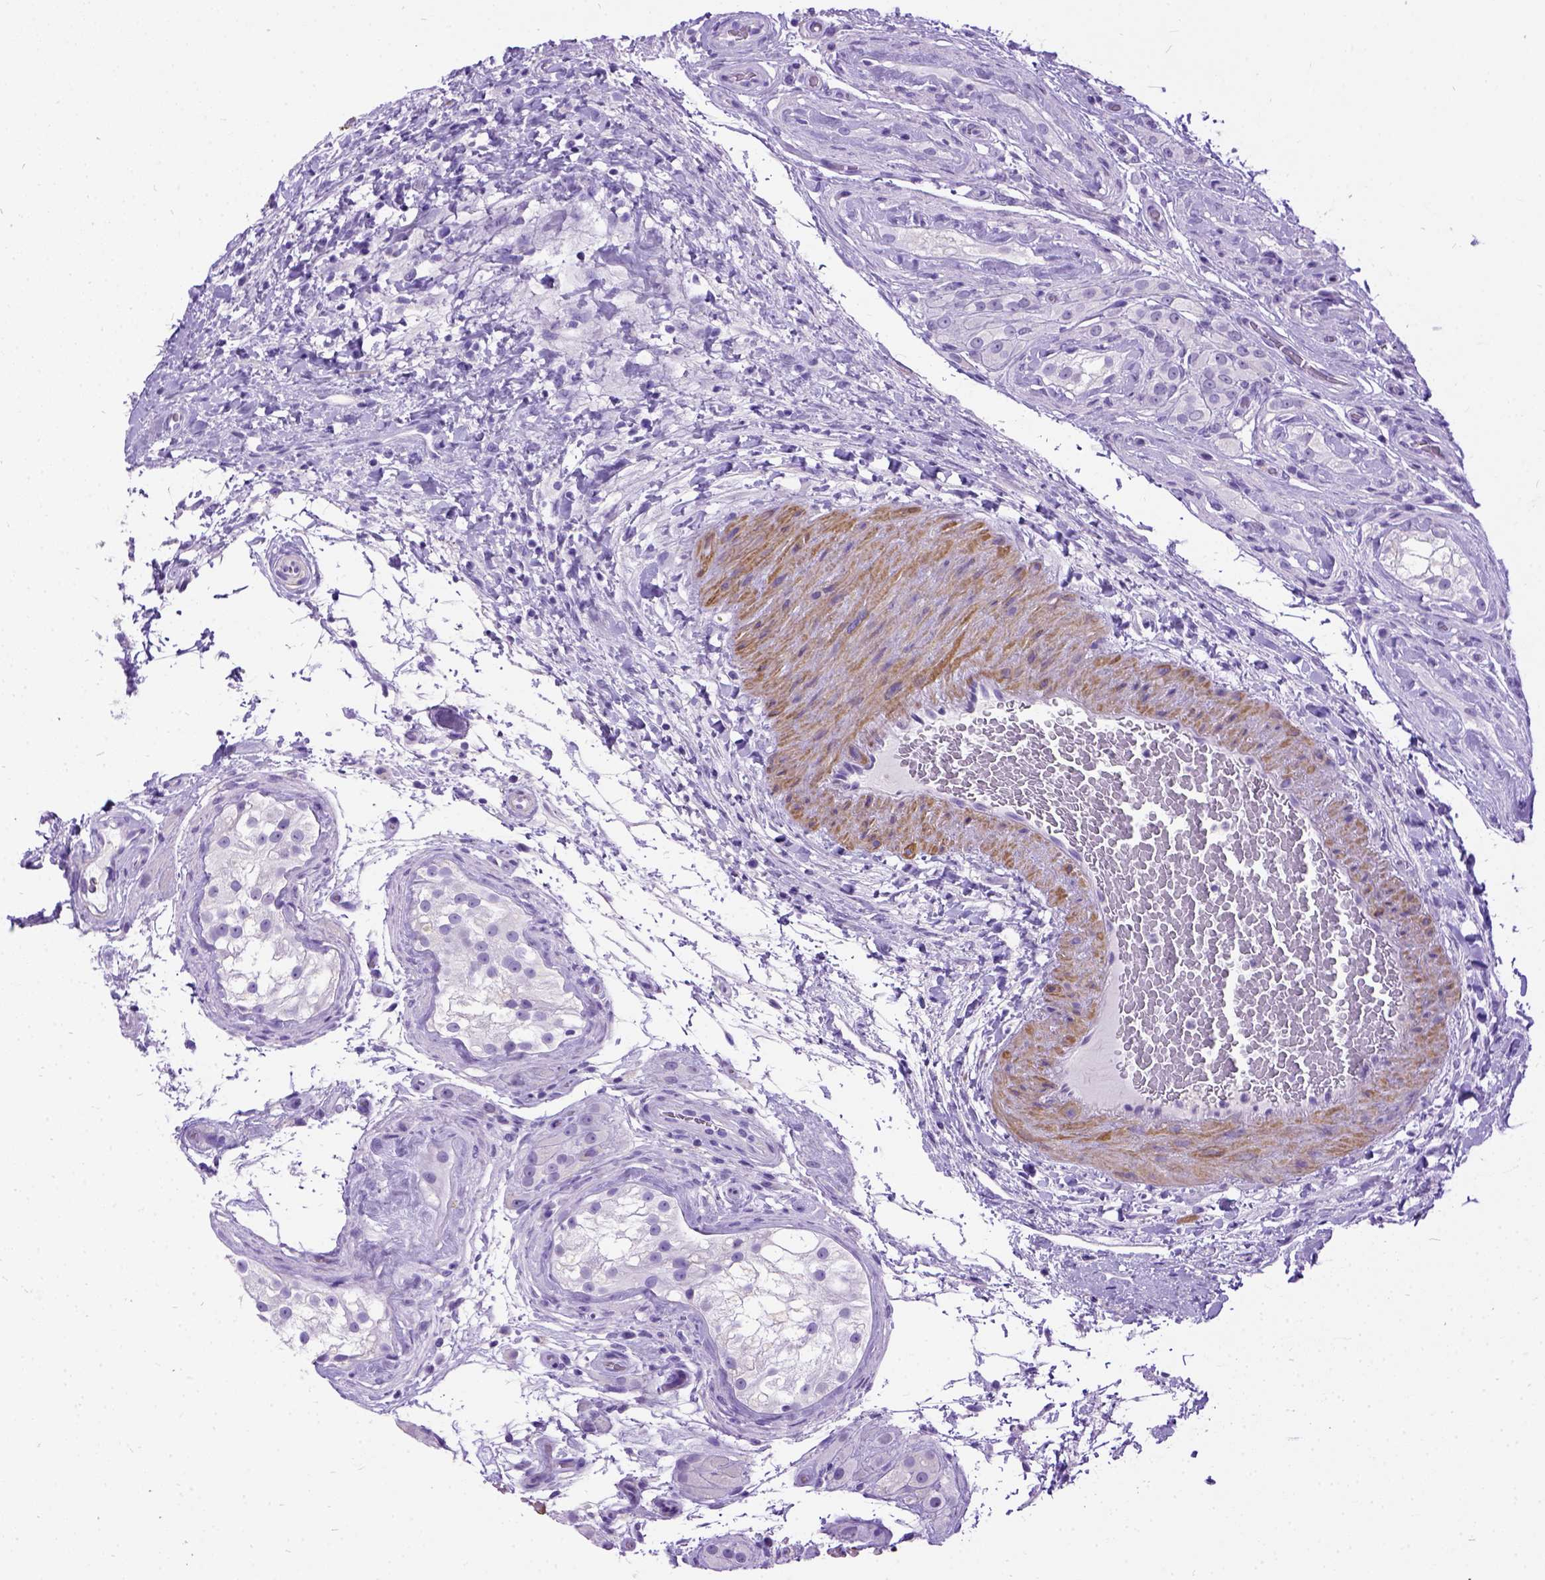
{"staining": {"intensity": "negative", "quantity": "none", "location": "none"}, "tissue": "testis cancer", "cell_type": "Tumor cells", "image_type": "cancer", "snomed": [{"axis": "morphology", "description": "Seminoma, NOS"}, {"axis": "morphology", "description": "Carcinoma, Embryonal, NOS"}, {"axis": "topography", "description": "Testis"}], "caption": "Immunohistochemistry of human testis embryonal carcinoma displays no positivity in tumor cells.", "gene": "PRG2", "patient": {"sex": "male", "age": 41}}